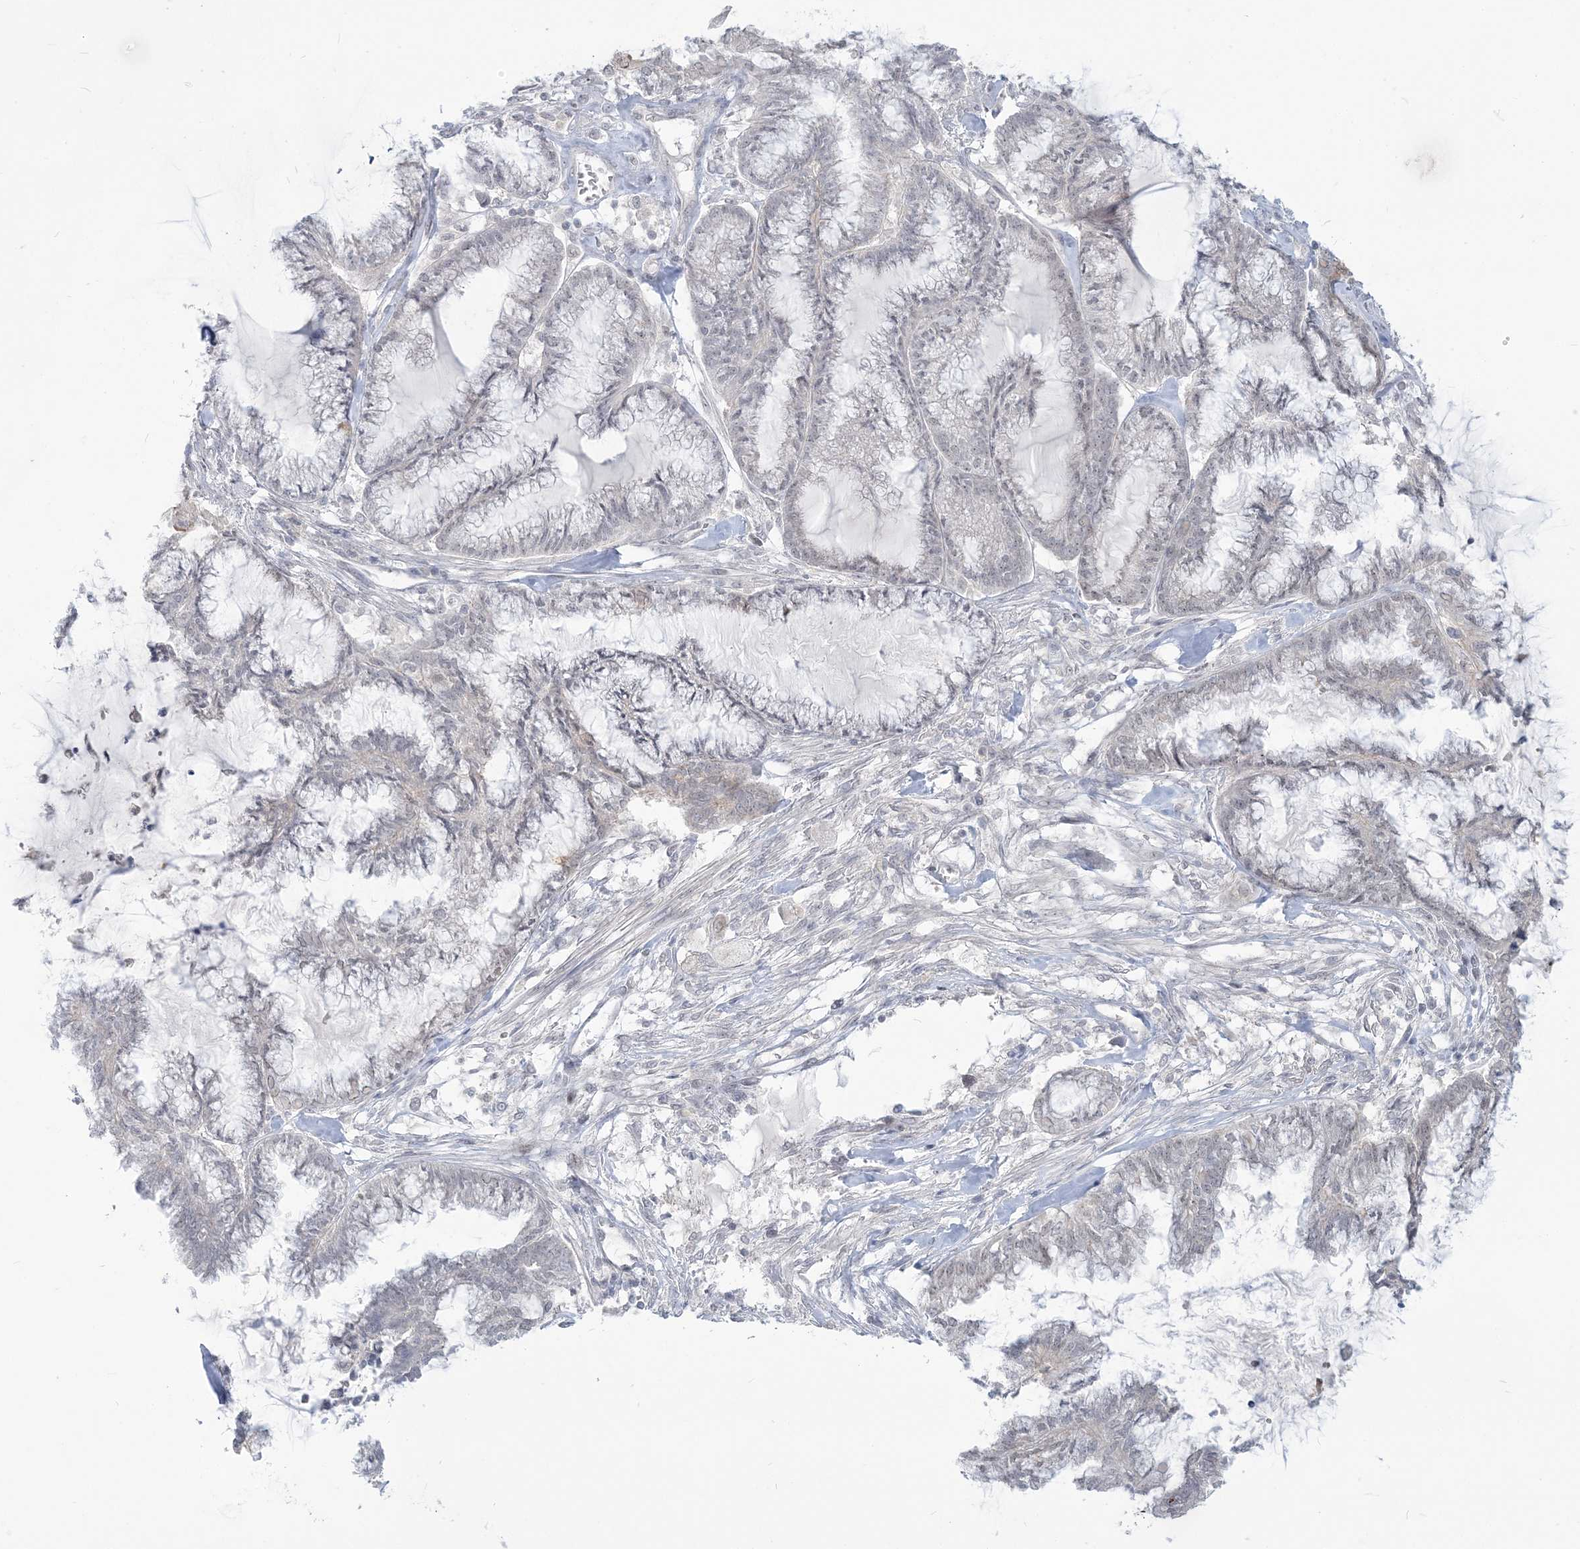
{"staining": {"intensity": "negative", "quantity": "none", "location": "none"}, "tissue": "endometrial cancer", "cell_type": "Tumor cells", "image_type": "cancer", "snomed": [{"axis": "morphology", "description": "Adenocarcinoma, NOS"}, {"axis": "topography", "description": "Endometrium"}], "caption": "Human endometrial cancer (adenocarcinoma) stained for a protein using IHC demonstrates no expression in tumor cells.", "gene": "SDAD1", "patient": {"sex": "female", "age": 86}}